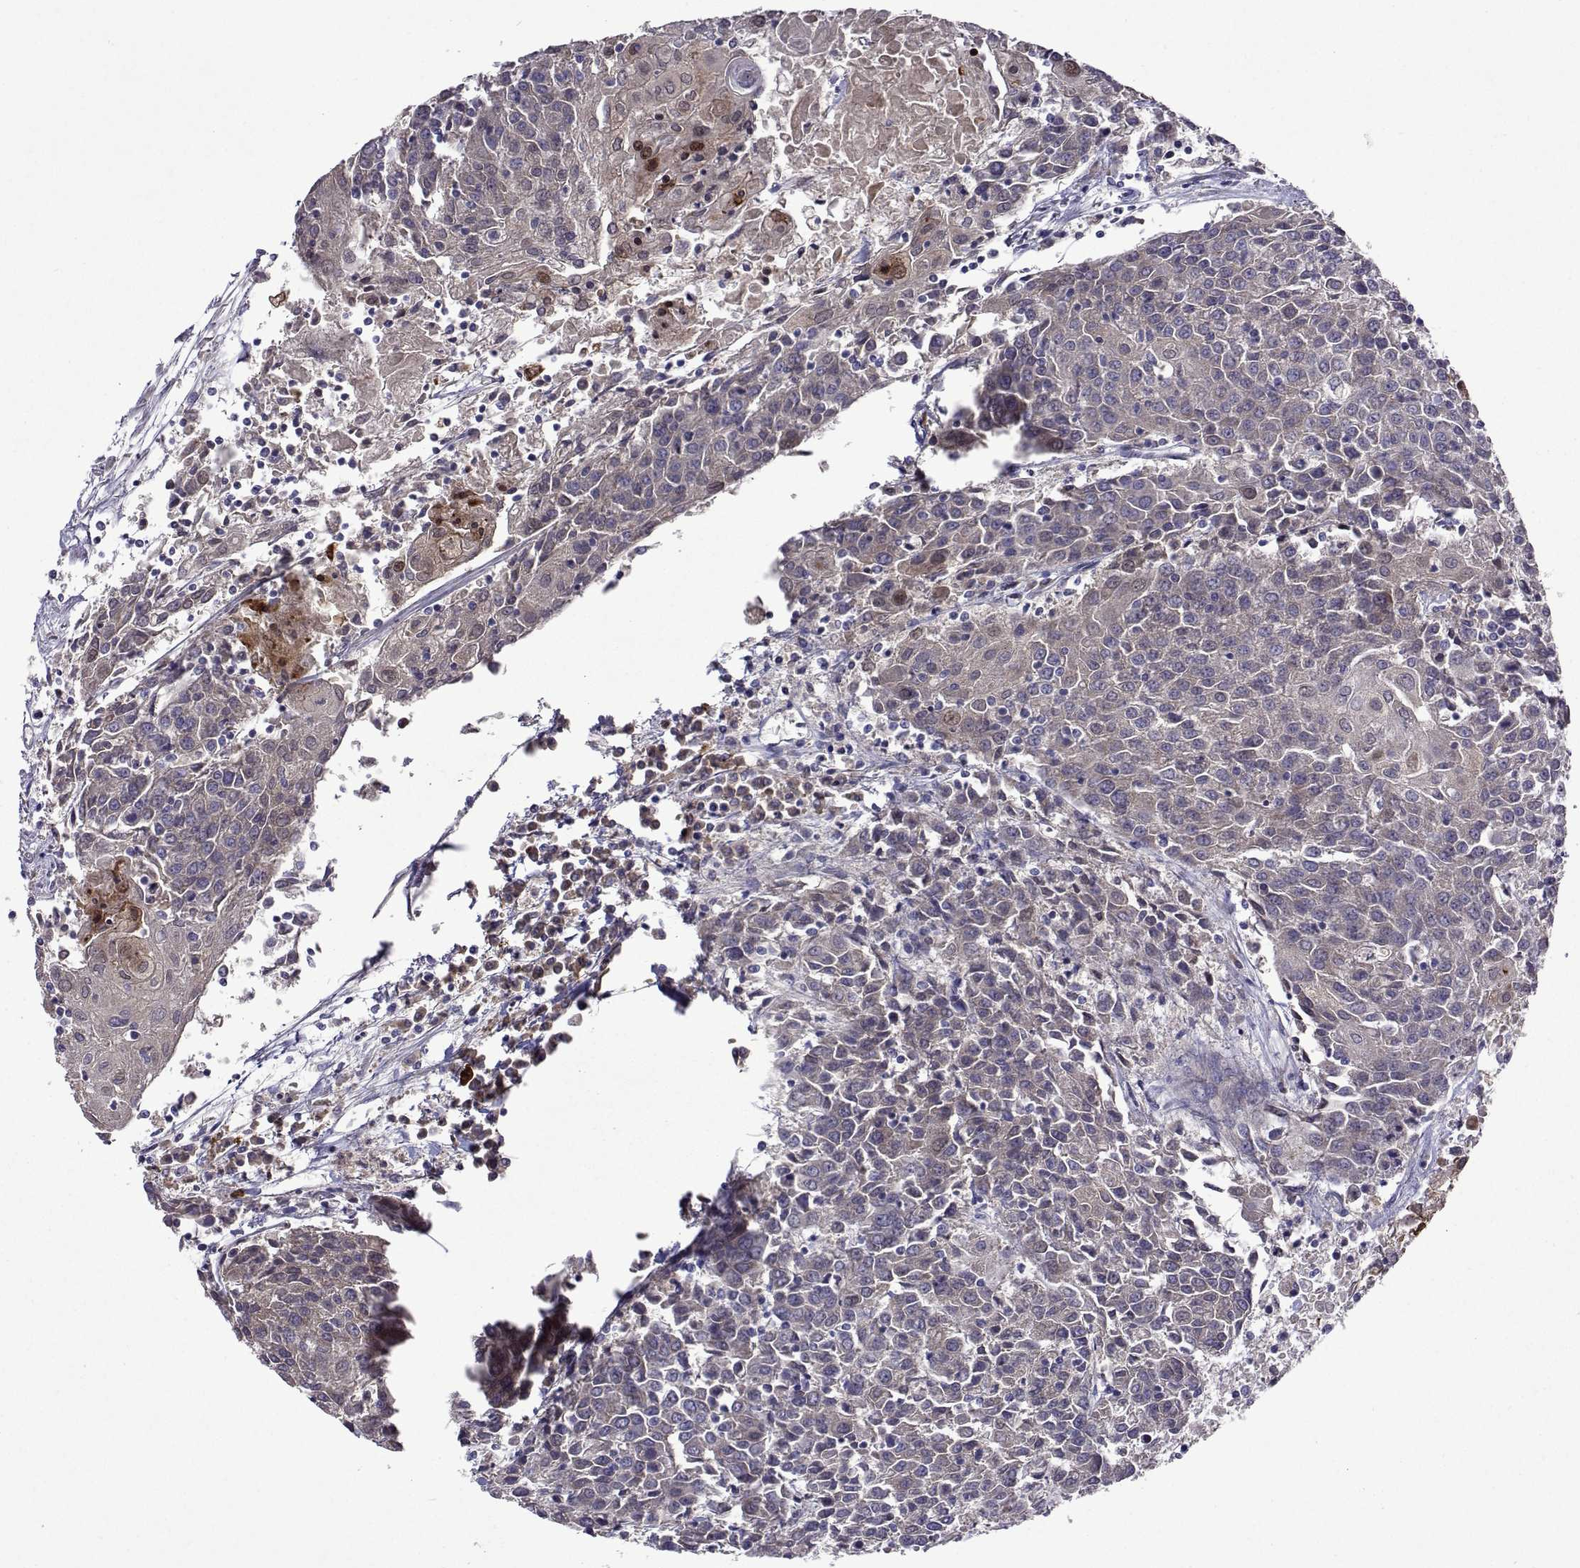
{"staining": {"intensity": "negative", "quantity": "none", "location": "none"}, "tissue": "urothelial cancer", "cell_type": "Tumor cells", "image_type": "cancer", "snomed": [{"axis": "morphology", "description": "Urothelial carcinoma, High grade"}, {"axis": "topography", "description": "Urinary bladder"}], "caption": "High-grade urothelial carcinoma stained for a protein using IHC reveals no staining tumor cells.", "gene": "TARBP2", "patient": {"sex": "female", "age": 85}}